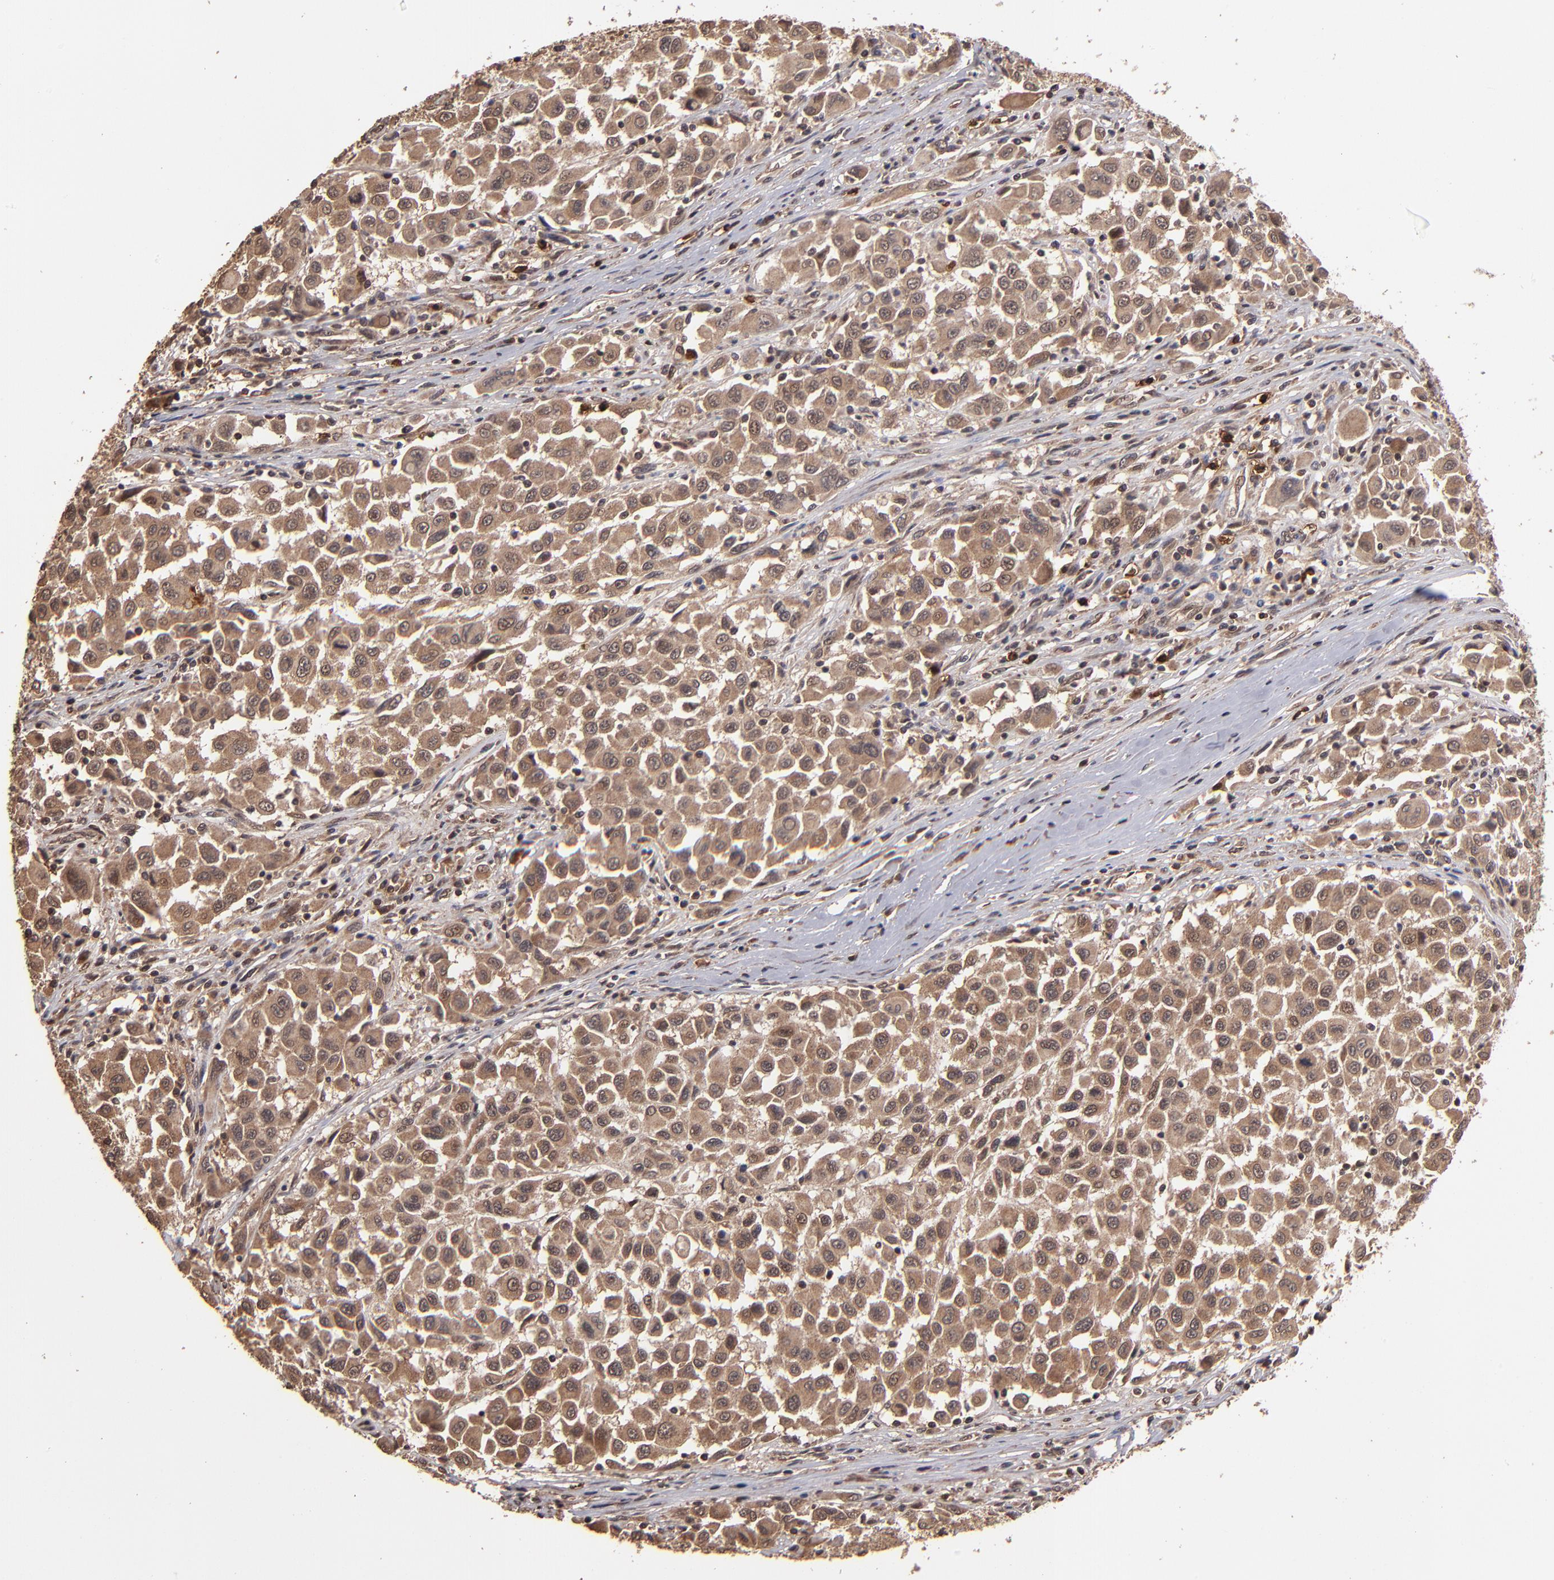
{"staining": {"intensity": "strong", "quantity": ">75%", "location": "cytoplasmic/membranous"}, "tissue": "melanoma", "cell_type": "Tumor cells", "image_type": "cancer", "snomed": [{"axis": "morphology", "description": "Malignant melanoma, Metastatic site"}, {"axis": "topography", "description": "Lymph node"}], "caption": "Human melanoma stained with a protein marker demonstrates strong staining in tumor cells.", "gene": "NFE2L2", "patient": {"sex": "male", "age": 61}}